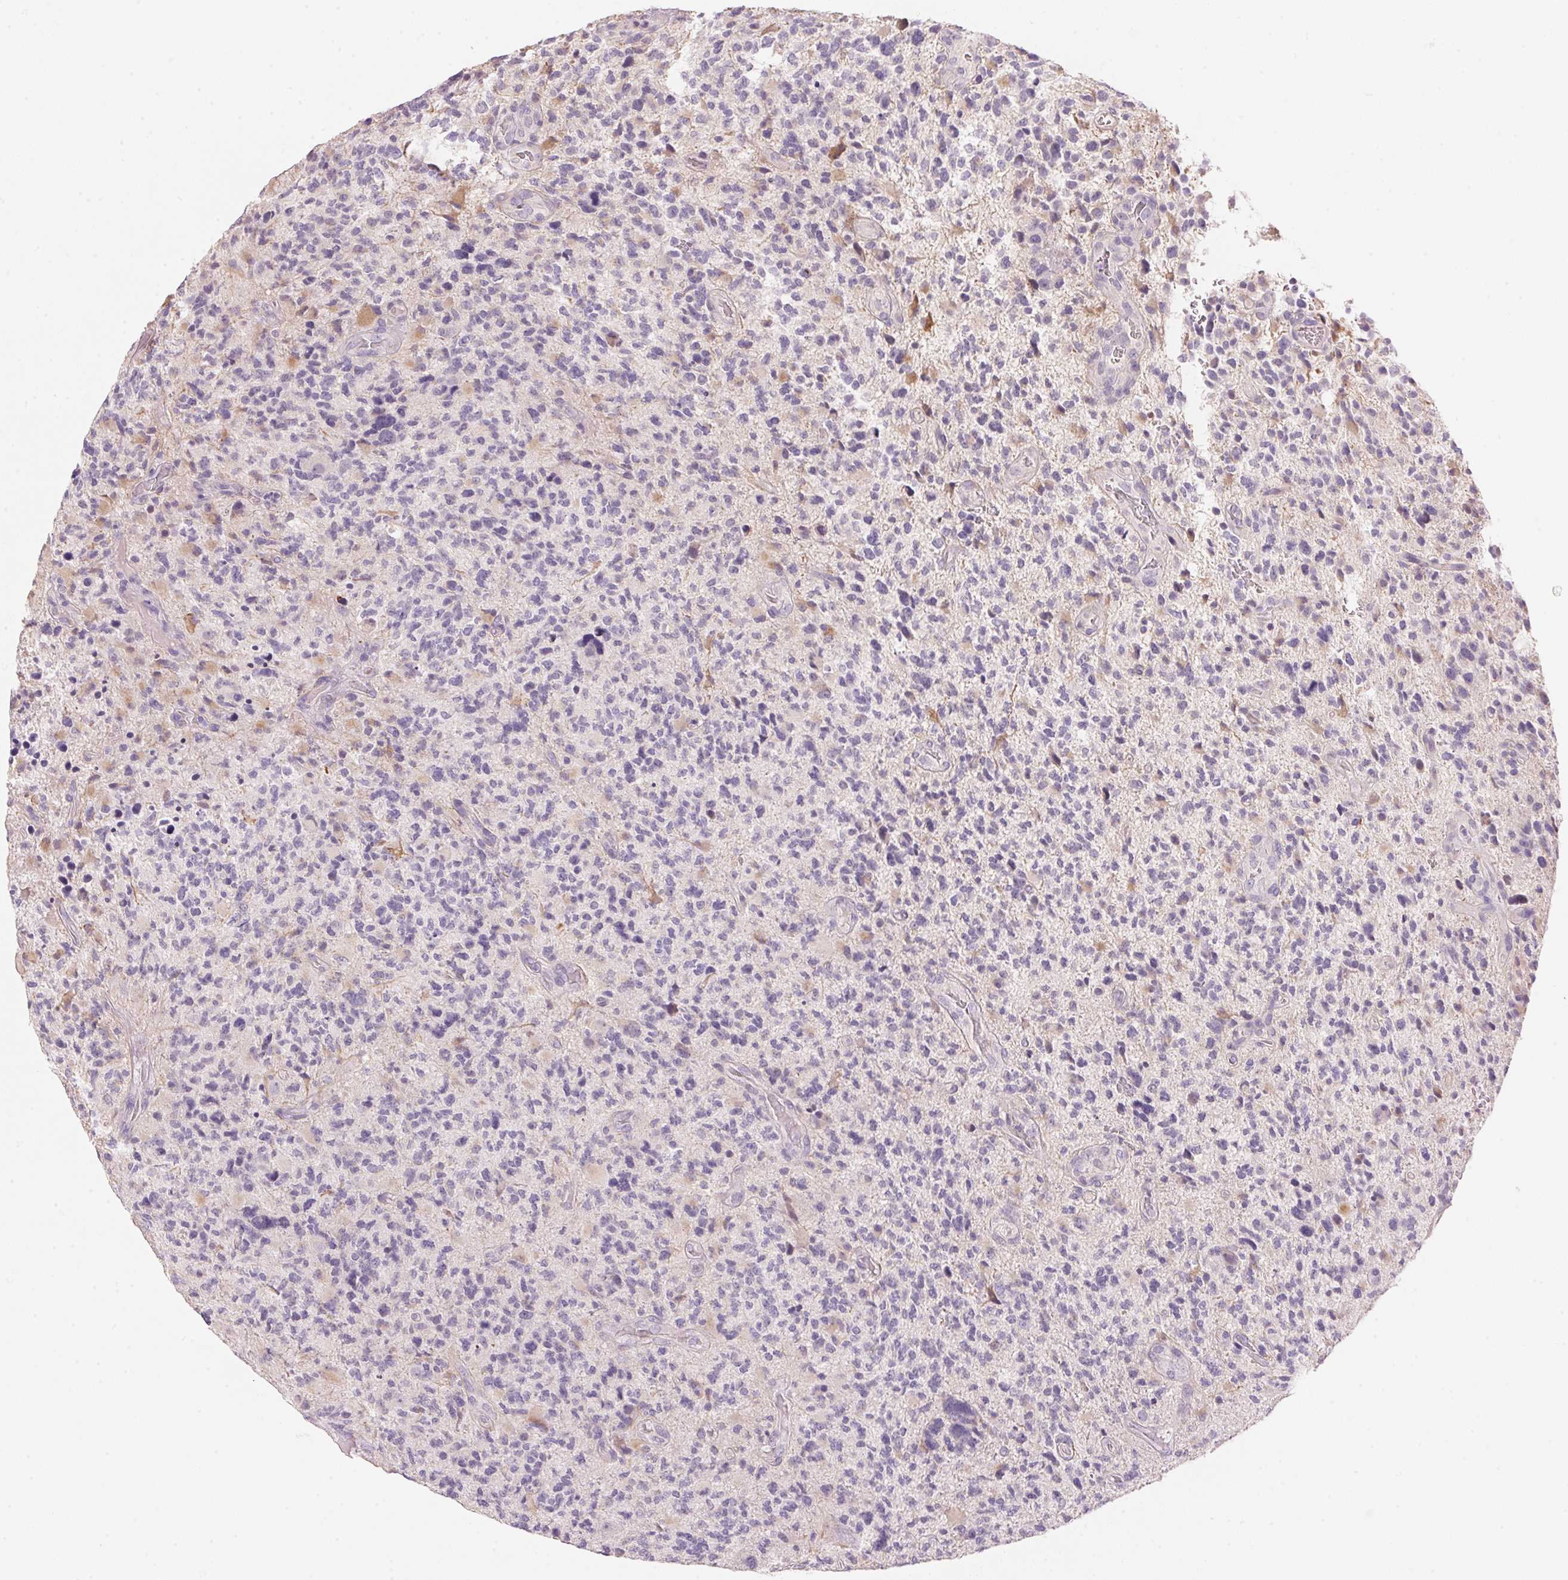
{"staining": {"intensity": "negative", "quantity": "none", "location": "none"}, "tissue": "glioma", "cell_type": "Tumor cells", "image_type": "cancer", "snomed": [{"axis": "morphology", "description": "Glioma, malignant, High grade"}, {"axis": "topography", "description": "Brain"}], "caption": "A high-resolution histopathology image shows immunohistochemistry (IHC) staining of glioma, which reveals no significant positivity in tumor cells.", "gene": "CYP11B1", "patient": {"sex": "female", "age": 71}}